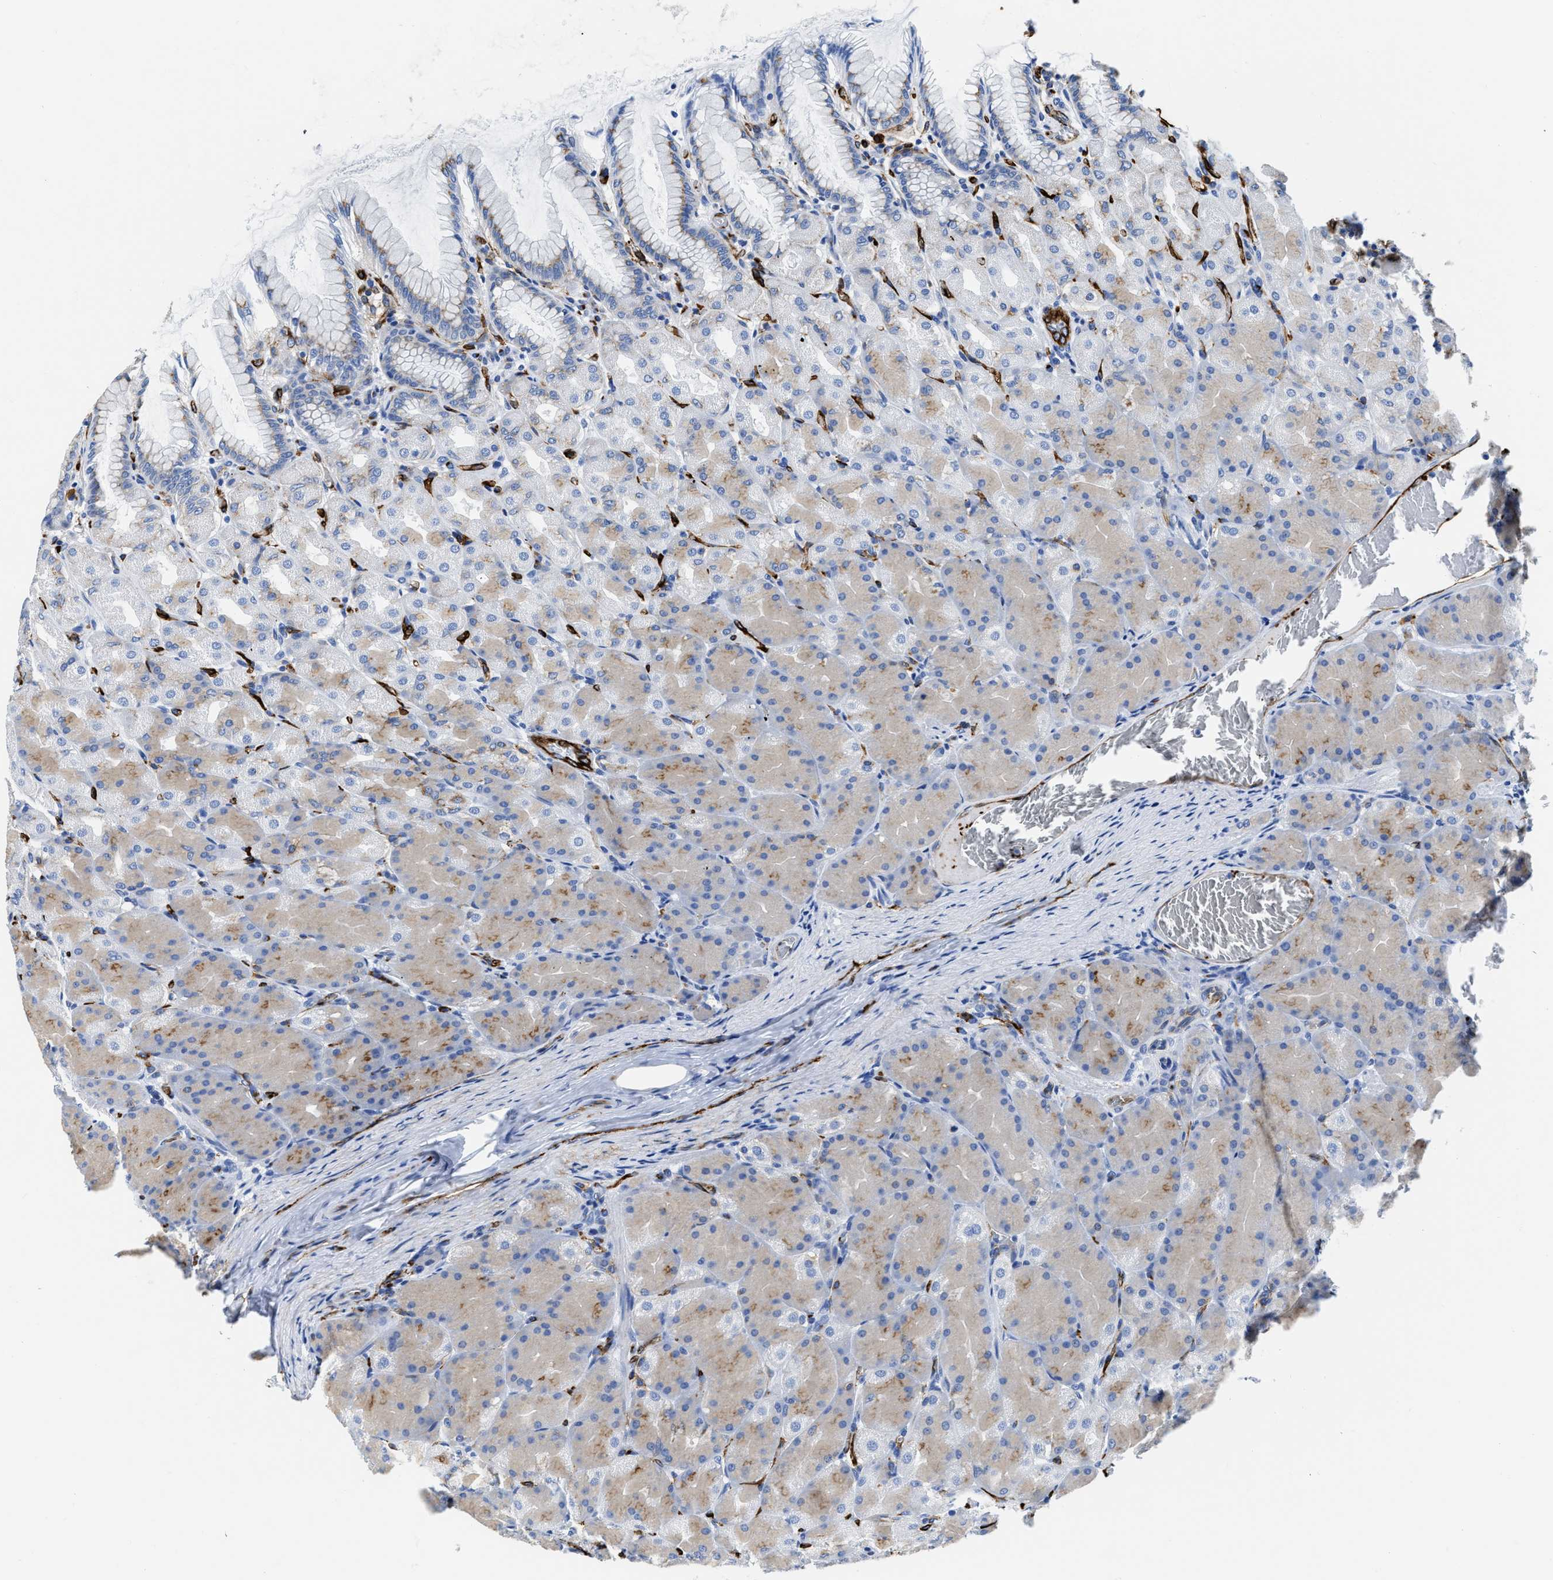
{"staining": {"intensity": "weak", "quantity": "25%-75%", "location": "cytoplasmic/membranous"}, "tissue": "stomach", "cell_type": "Glandular cells", "image_type": "normal", "snomed": [{"axis": "morphology", "description": "Normal tissue, NOS"}, {"axis": "topography", "description": "Stomach, upper"}], "caption": "This image exhibits immunohistochemistry staining of unremarkable stomach, with low weak cytoplasmic/membranous expression in approximately 25%-75% of glandular cells.", "gene": "TVP23B", "patient": {"sex": "female", "age": 56}}